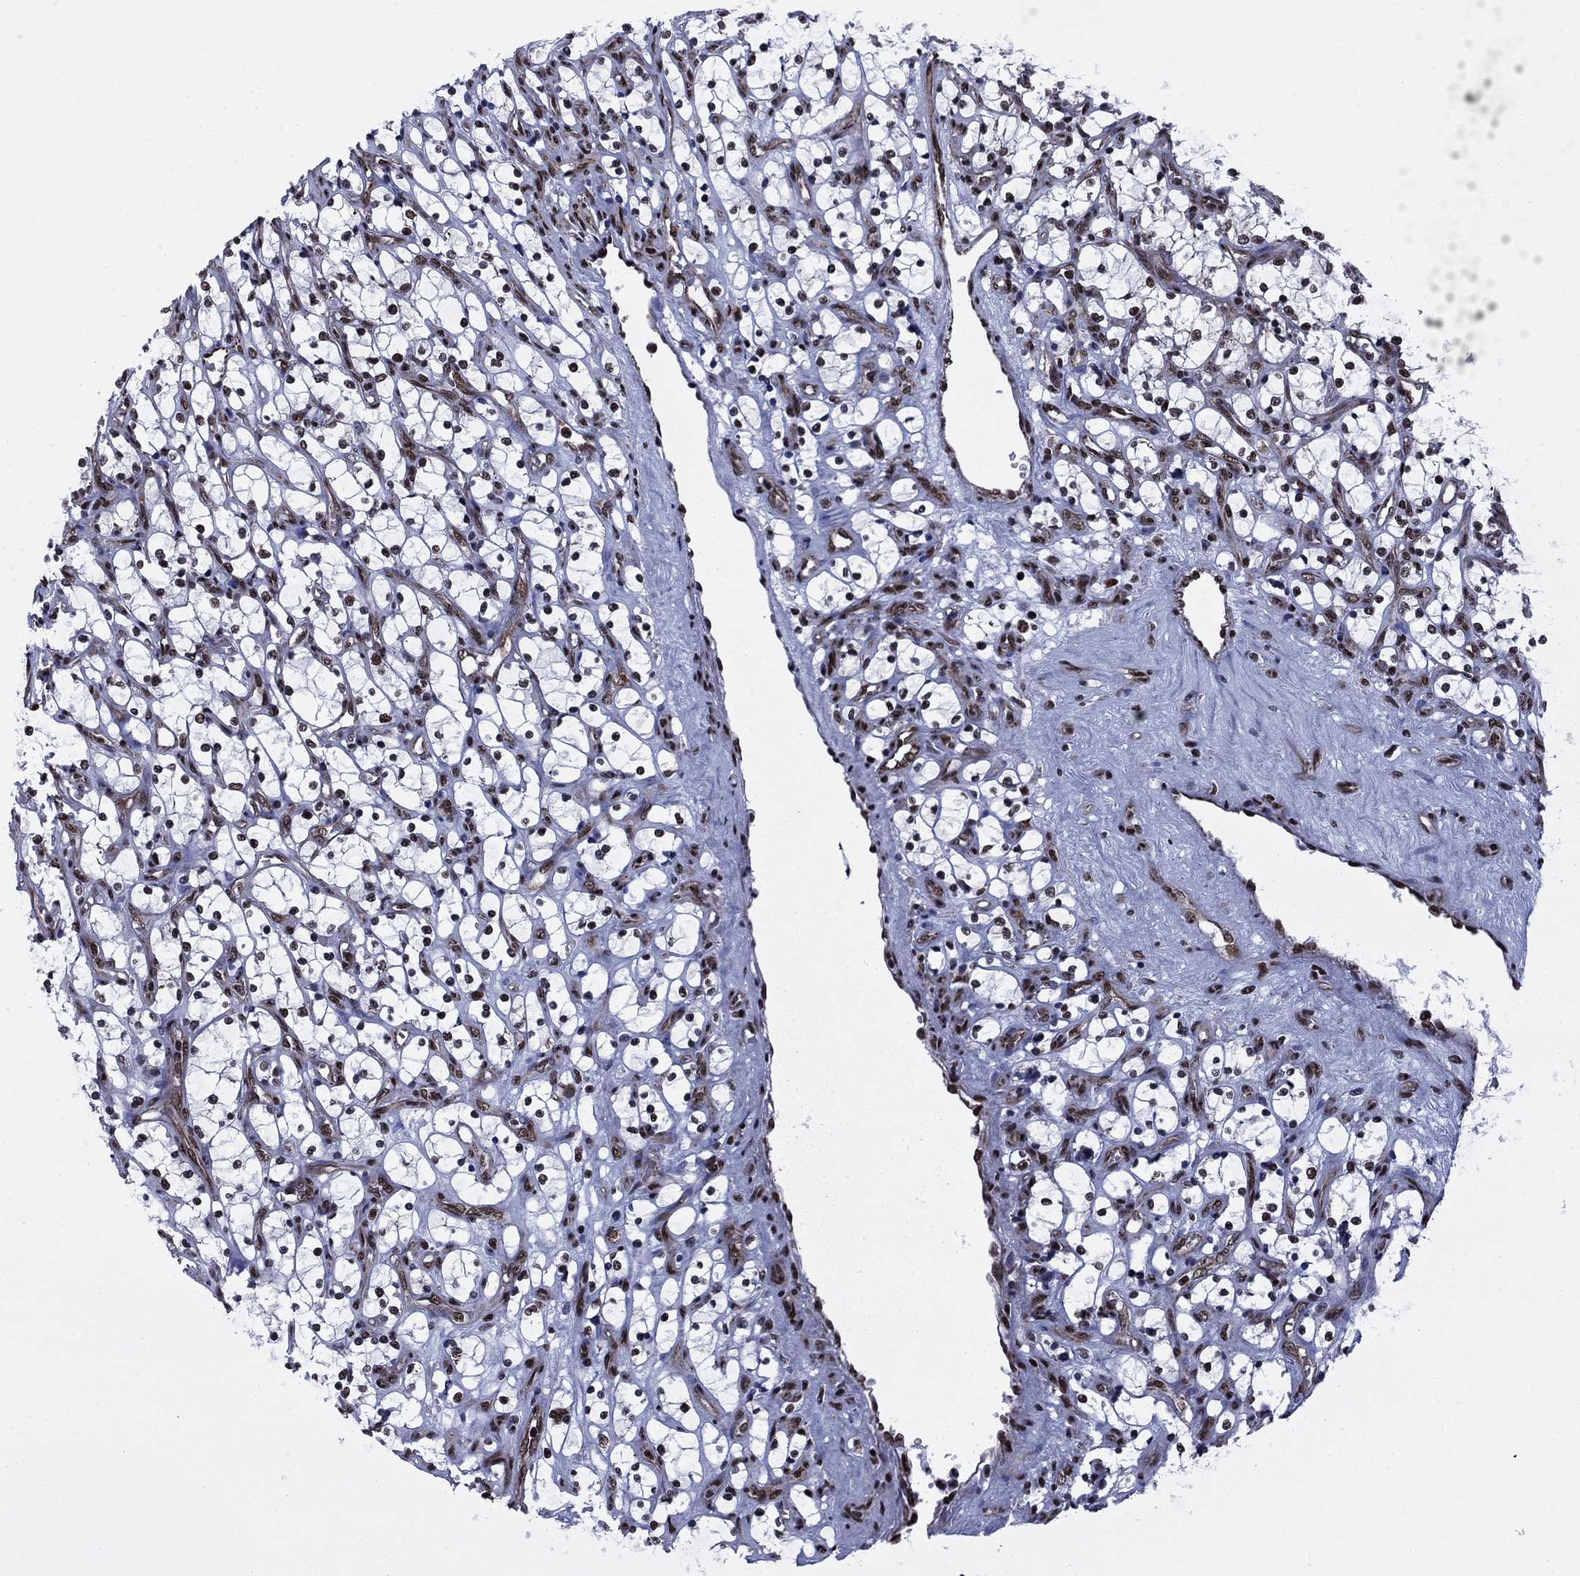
{"staining": {"intensity": "moderate", "quantity": ">75%", "location": "nuclear"}, "tissue": "renal cancer", "cell_type": "Tumor cells", "image_type": "cancer", "snomed": [{"axis": "morphology", "description": "Adenocarcinoma, NOS"}, {"axis": "topography", "description": "Kidney"}], "caption": "Protein expression analysis of renal cancer shows moderate nuclear expression in approximately >75% of tumor cells.", "gene": "N4BP2", "patient": {"sex": "female", "age": 69}}